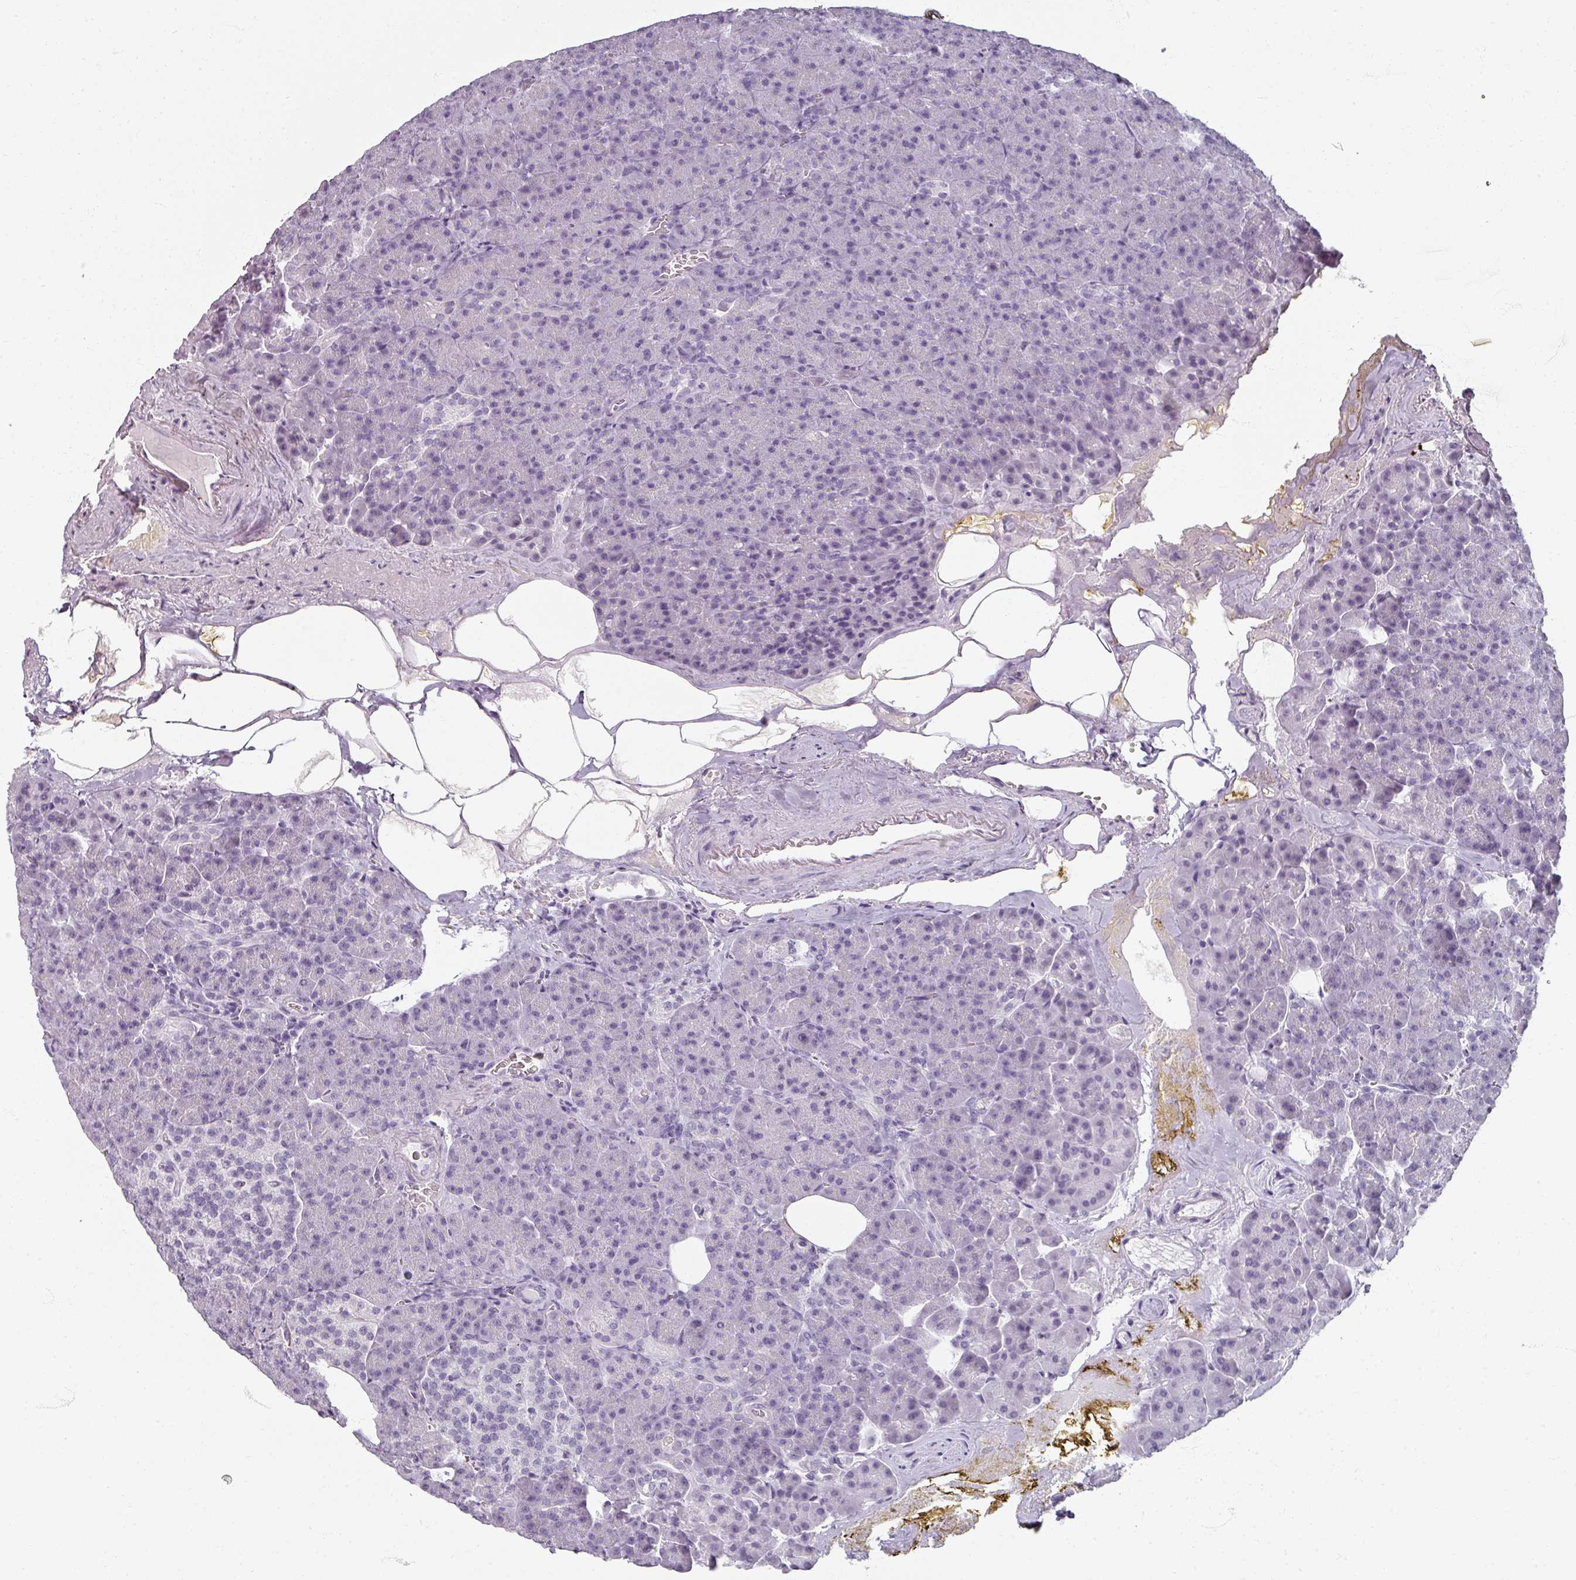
{"staining": {"intensity": "negative", "quantity": "none", "location": "none"}, "tissue": "pancreas", "cell_type": "Exocrine glandular cells", "image_type": "normal", "snomed": [{"axis": "morphology", "description": "Normal tissue, NOS"}, {"axis": "topography", "description": "Pancreas"}], "caption": "Immunohistochemistry image of unremarkable pancreas: human pancreas stained with DAB (3,3'-diaminobenzidine) reveals no significant protein expression in exocrine glandular cells. (Immunohistochemistry, brightfield microscopy, high magnification).", "gene": "REG3A", "patient": {"sex": "female", "age": 74}}